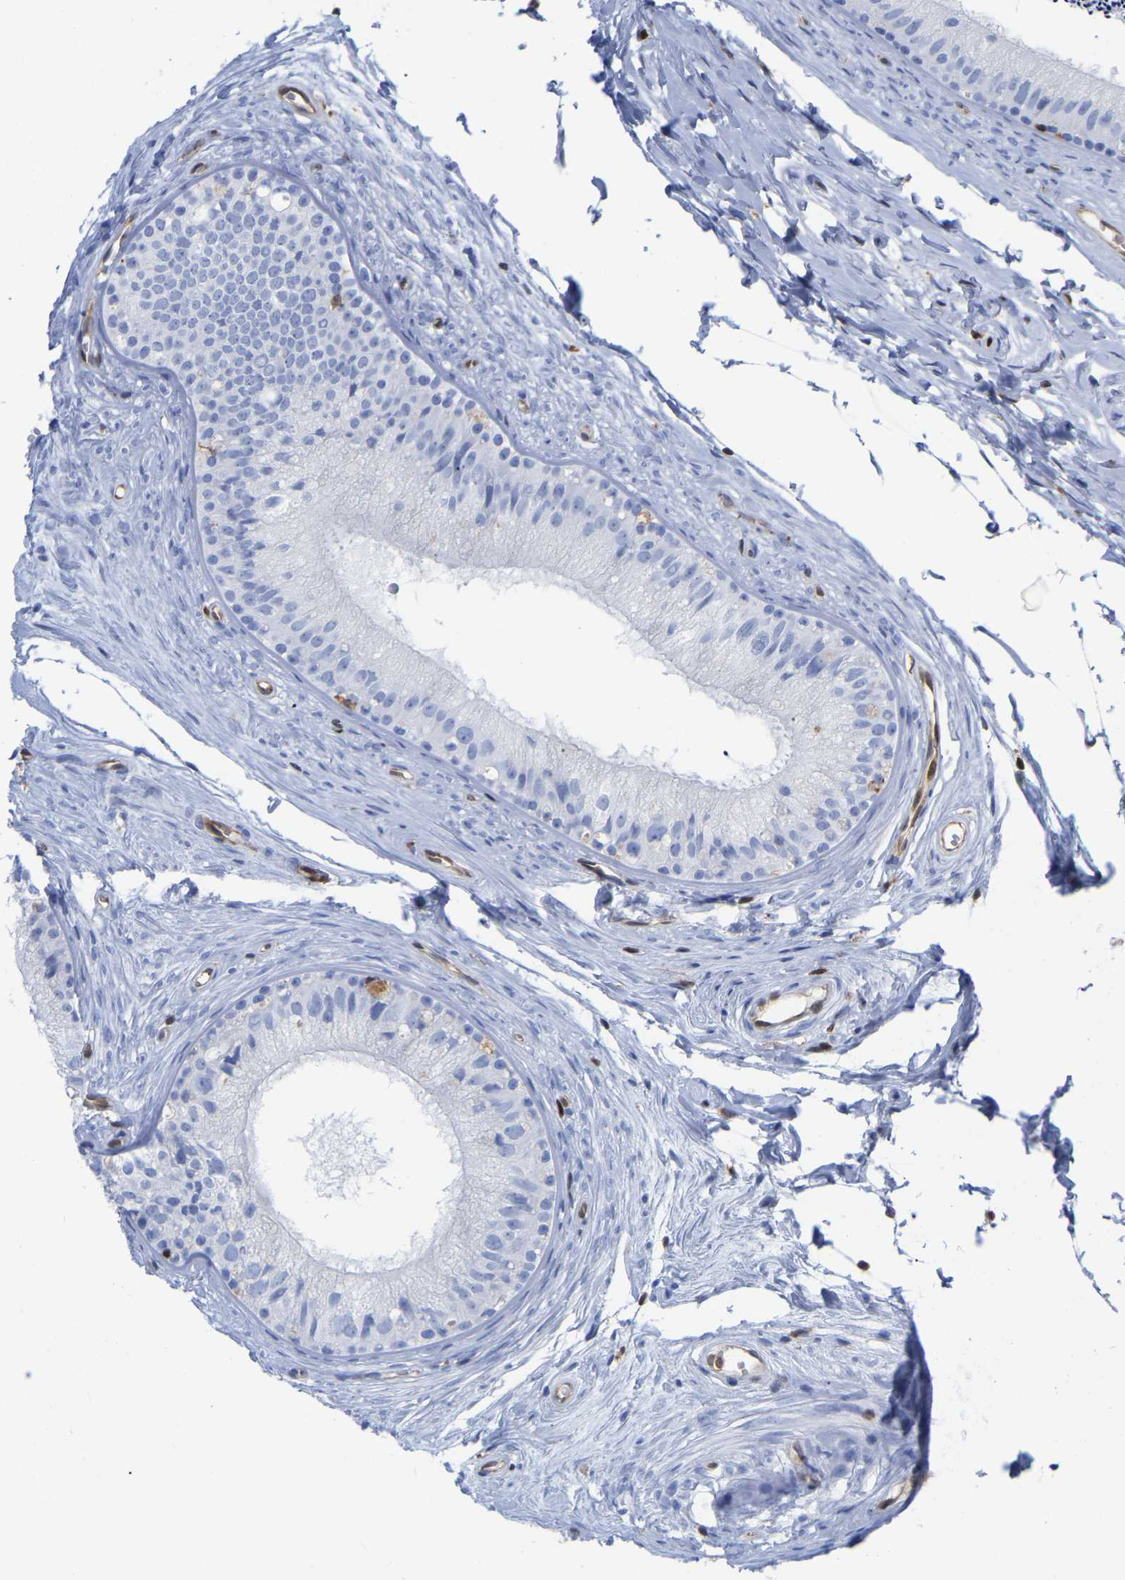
{"staining": {"intensity": "negative", "quantity": "none", "location": "none"}, "tissue": "epididymis", "cell_type": "Glandular cells", "image_type": "normal", "snomed": [{"axis": "morphology", "description": "Normal tissue, NOS"}, {"axis": "topography", "description": "Epididymis"}], "caption": "The photomicrograph demonstrates no significant staining in glandular cells of epididymis. The staining is performed using DAB brown chromogen with nuclei counter-stained in using hematoxylin.", "gene": "GIMAP4", "patient": {"sex": "male", "age": 56}}